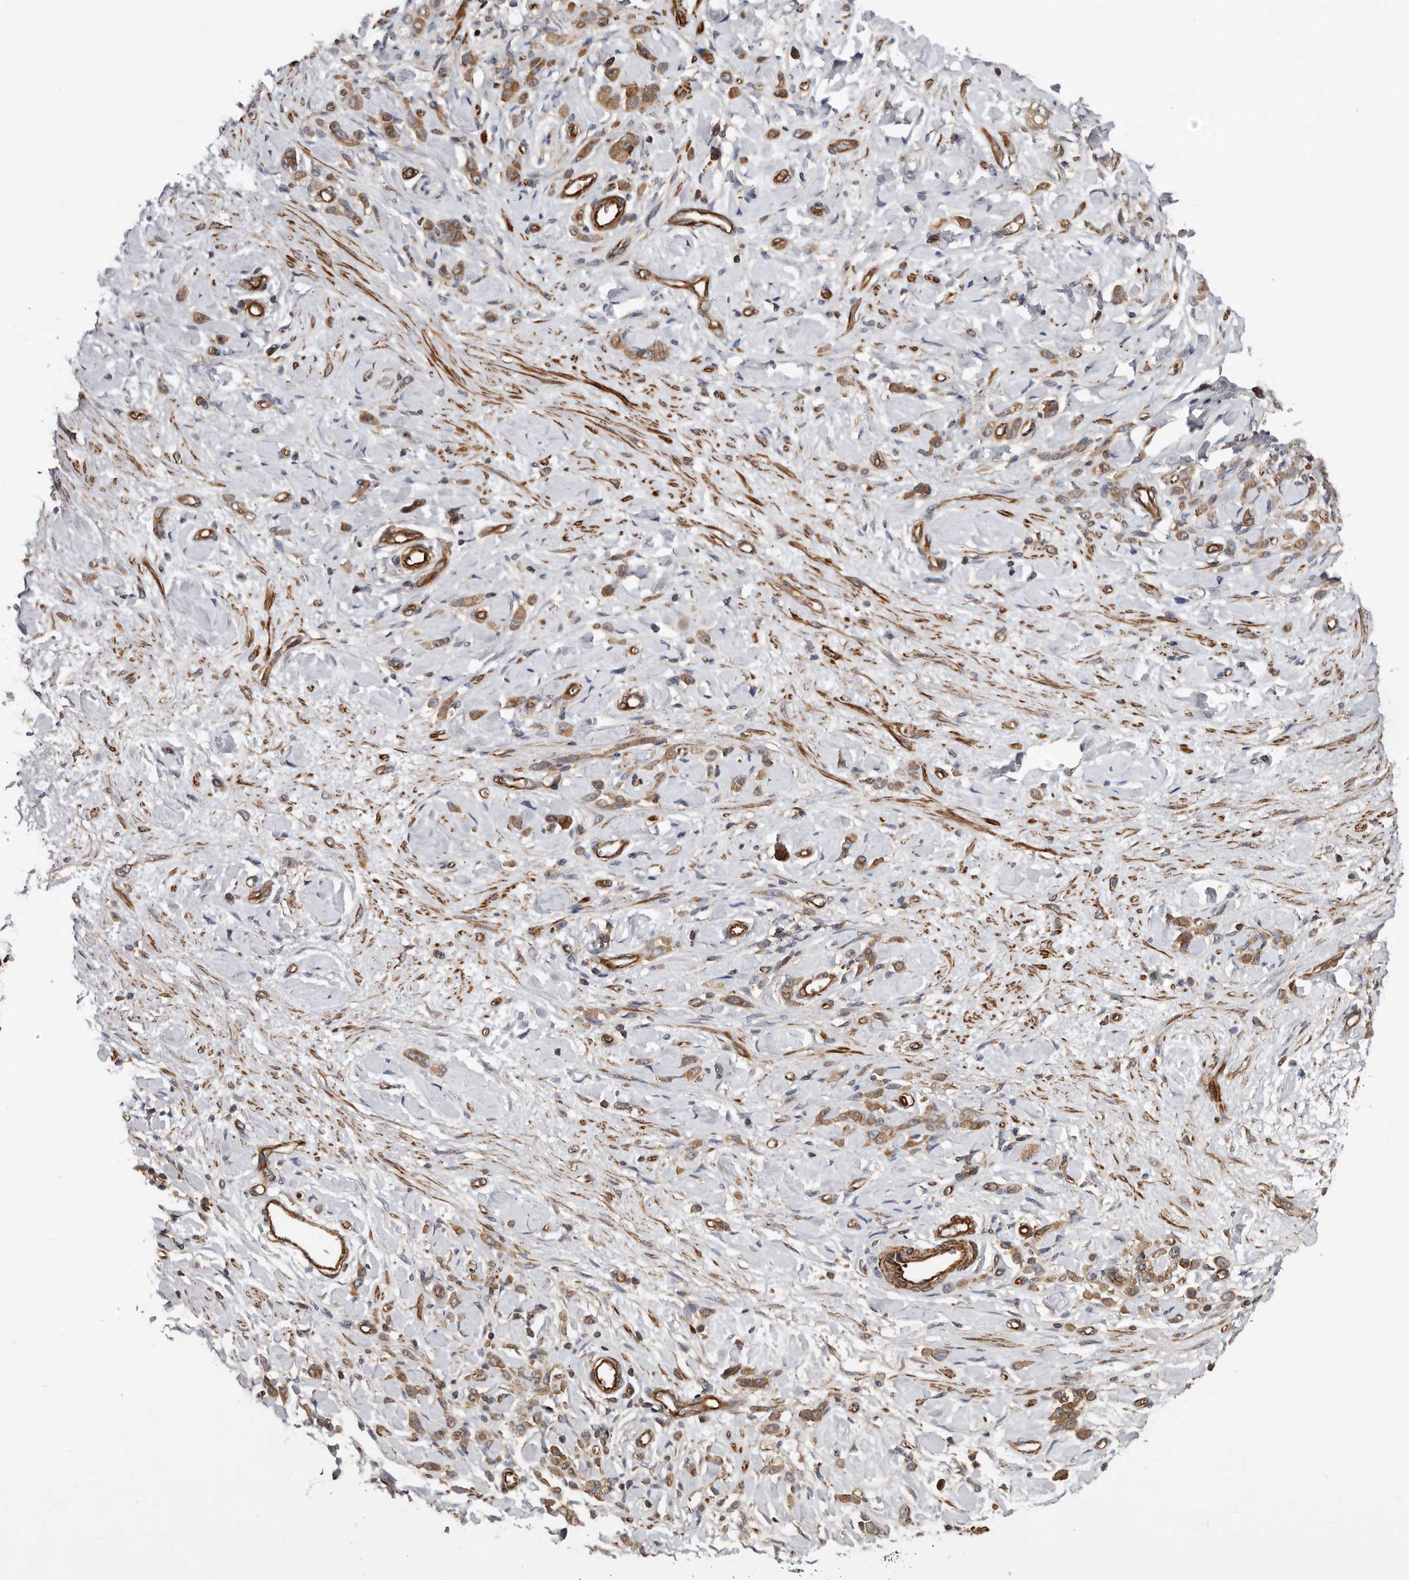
{"staining": {"intensity": "moderate", "quantity": ">75%", "location": "cytoplasmic/membranous"}, "tissue": "stomach cancer", "cell_type": "Tumor cells", "image_type": "cancer", "snomed": [{"axis": "morphology", "description": "Normal tissue, NOS"}, {"axis": "morphology", "description": "Adenocarcinoma, NOS"}, {"axis": "topography", "description": "Stomach"}], "caption": "Immunohistochemical staining of stomach adenocarcinoma exhibits medium levels of moderate cytoplasmic/membranous positivity in approximately >75% of tumor cells.", "gene": "TMC7", "patient": {"sex": "male", "age": 82}}